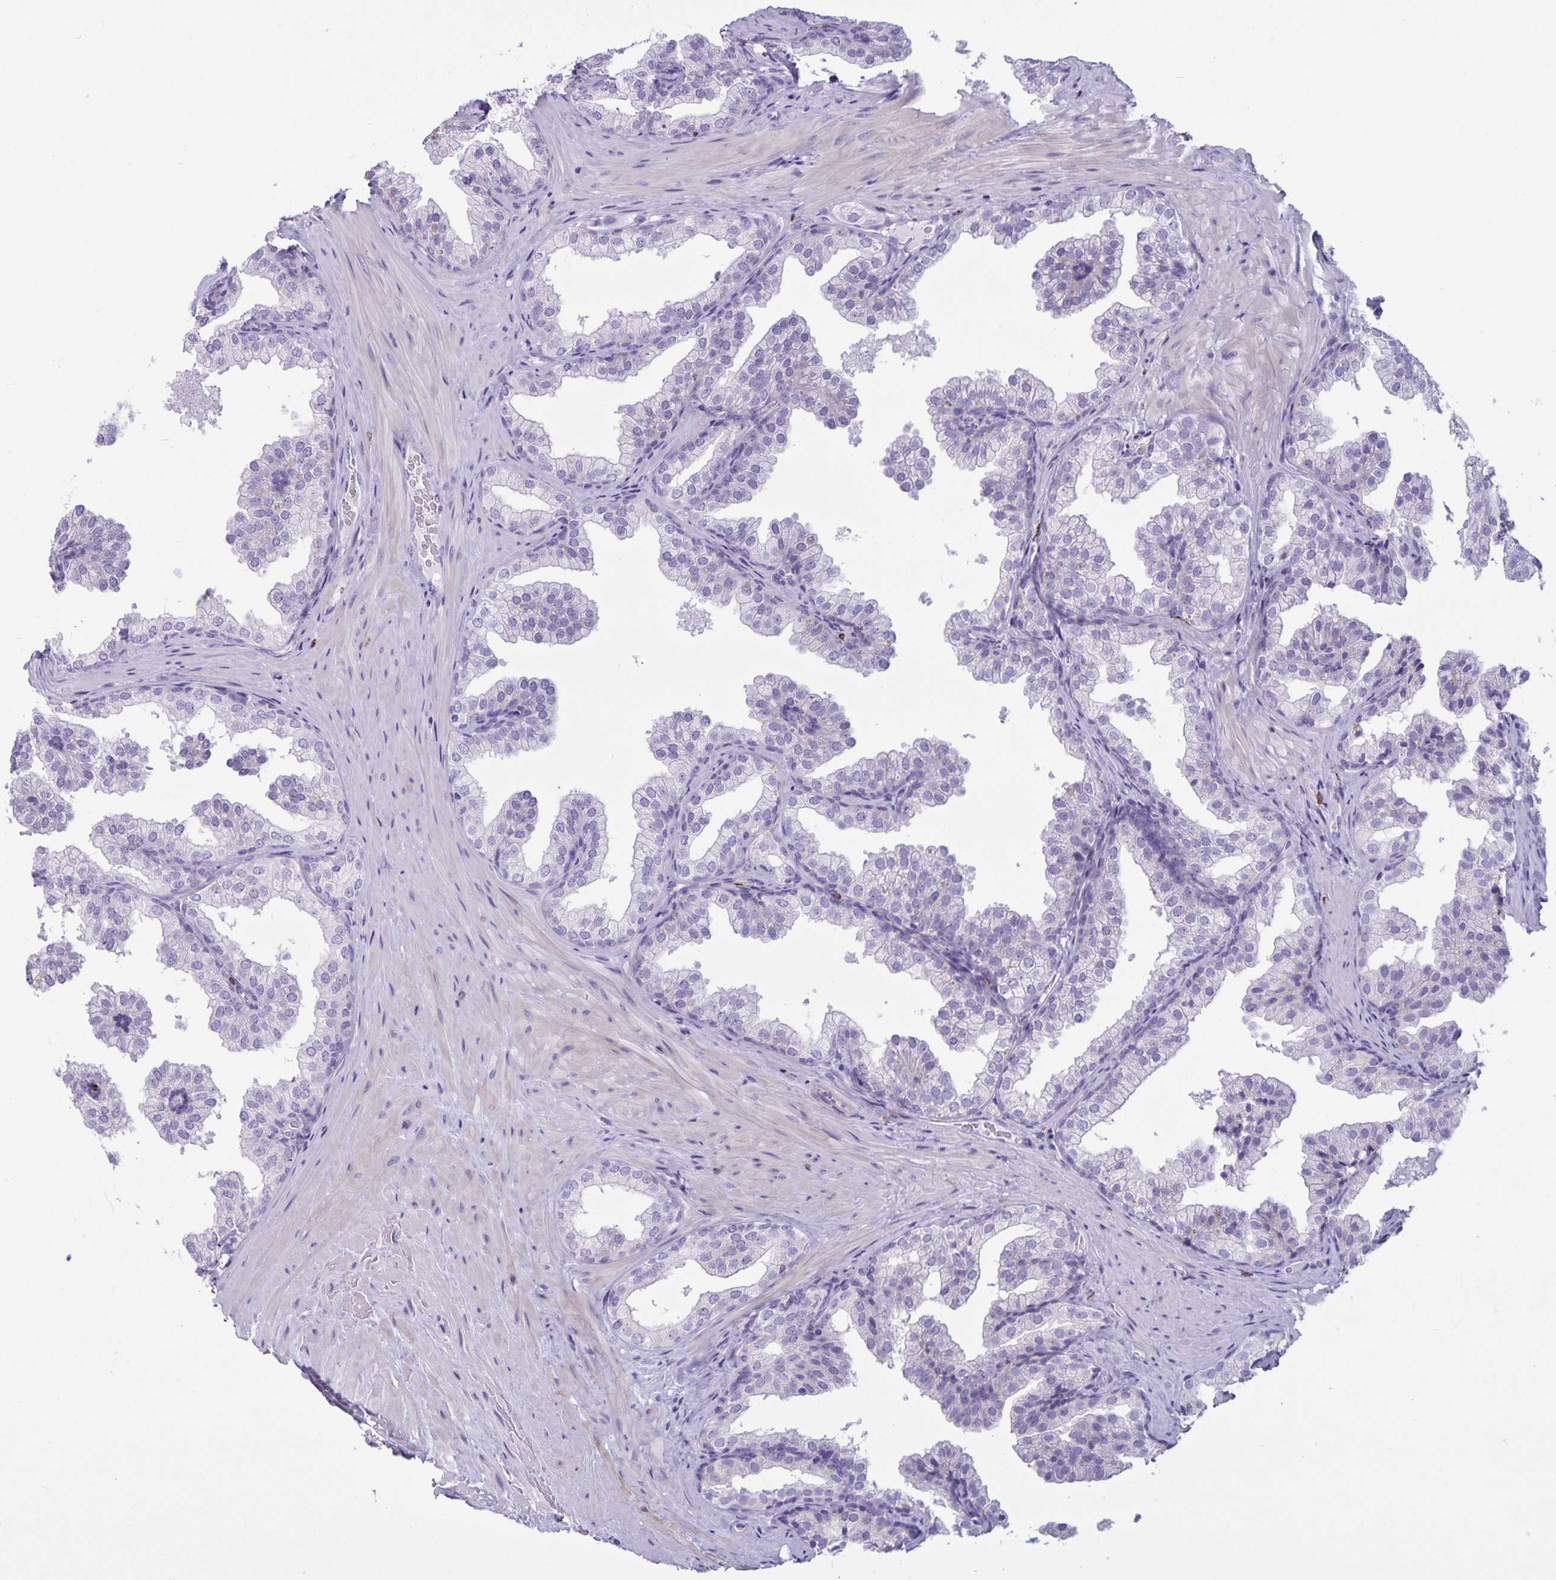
{"staining": {"intensity": "negative", "quantity": "none", "location": "none"}, "tissue": "prostate", "cell_type": "Glandular cells", "image_type": "normal", "snomed": [{"axis": "morphology", "description": "Normal tissue, NOS"}, {"axis": "topography", "description": "Prostate"}], "caption": "Micrograph shows no protein positivity in glandular cells of benign prostate.", "gene": "IBTK", "patient": {"sex": "male", "age": 37}}